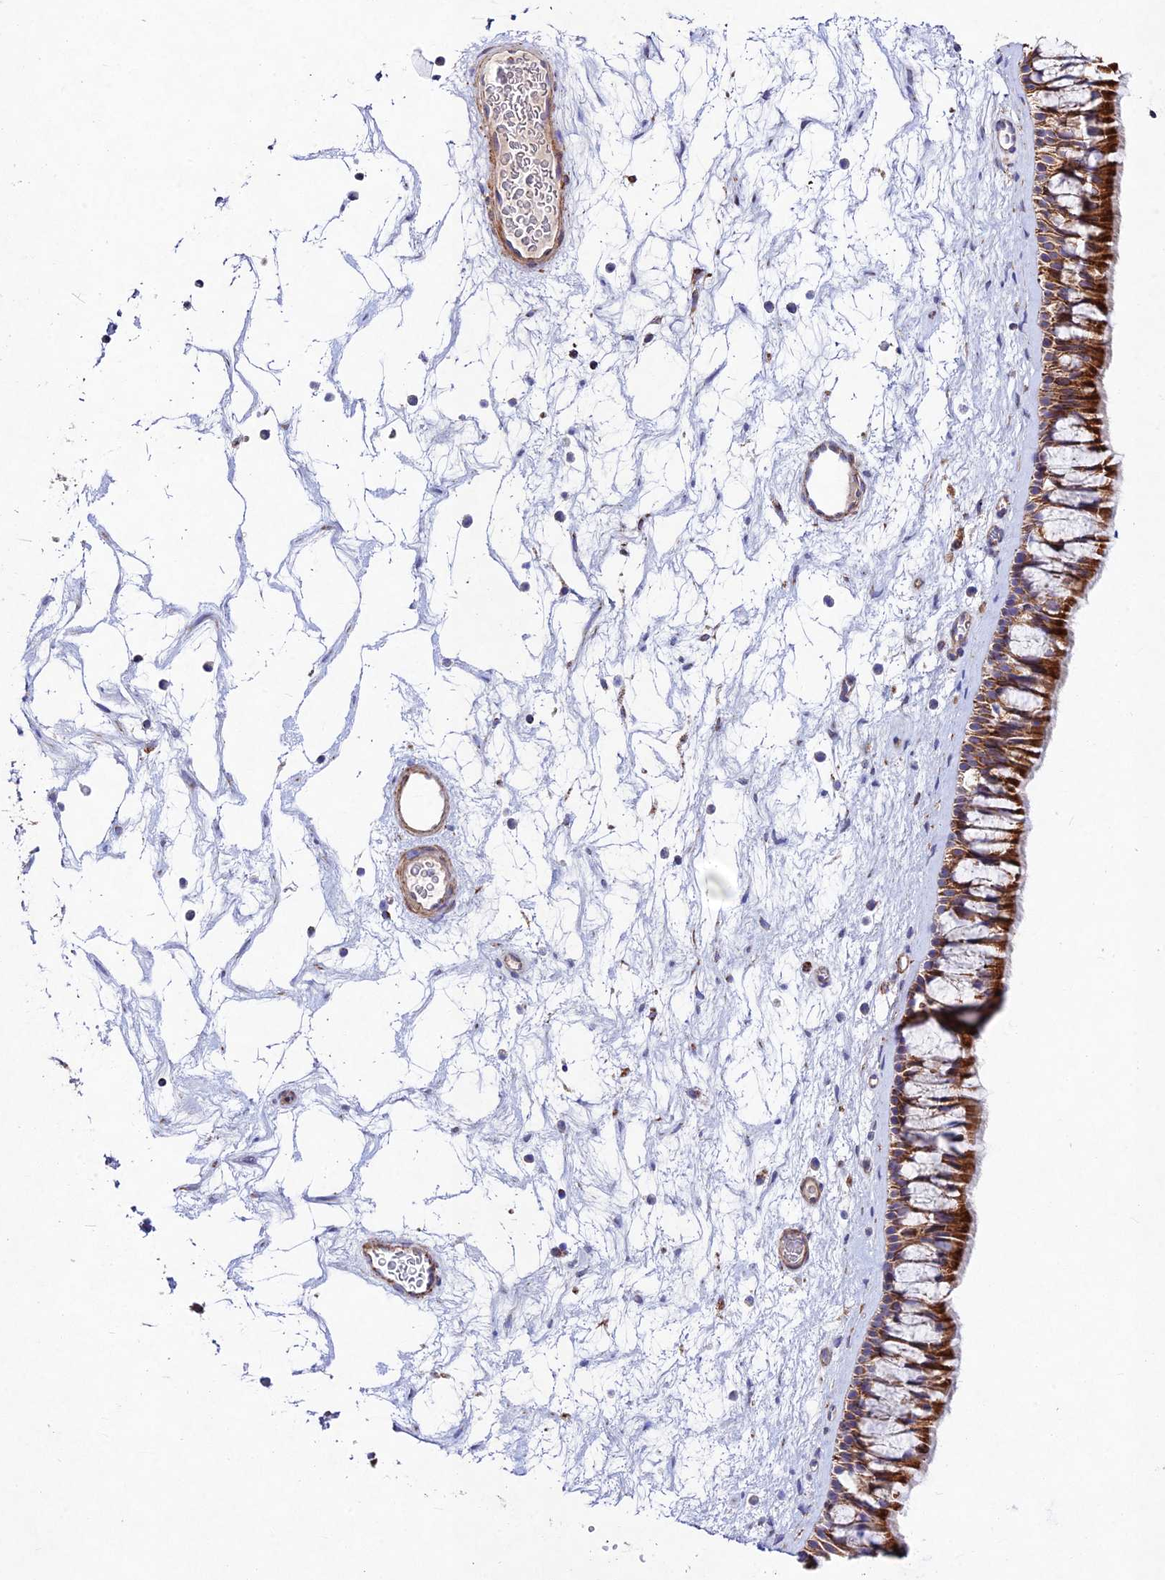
{"staining": {"intensity": "strong", "quantity": ">75%", "location": "cytoplasmic/membranous"}, "tissue": "nasopharynx", "cell_type": "Respiratory epithelial cells", "image_type": "normal", "snomed": [{"axis": "morphology", "description": "Normal tissue, NOS"}, {"axis": "topography", "description": "Nasopharynx"}], "caption": "Protein staining shows strong cytoplasmic/membranous staining in about >75% of respiratory epithelial cells in normal nasopharynx.", "gene": "KHDC3L", "patient": {"sex": "male", "age": 64}}